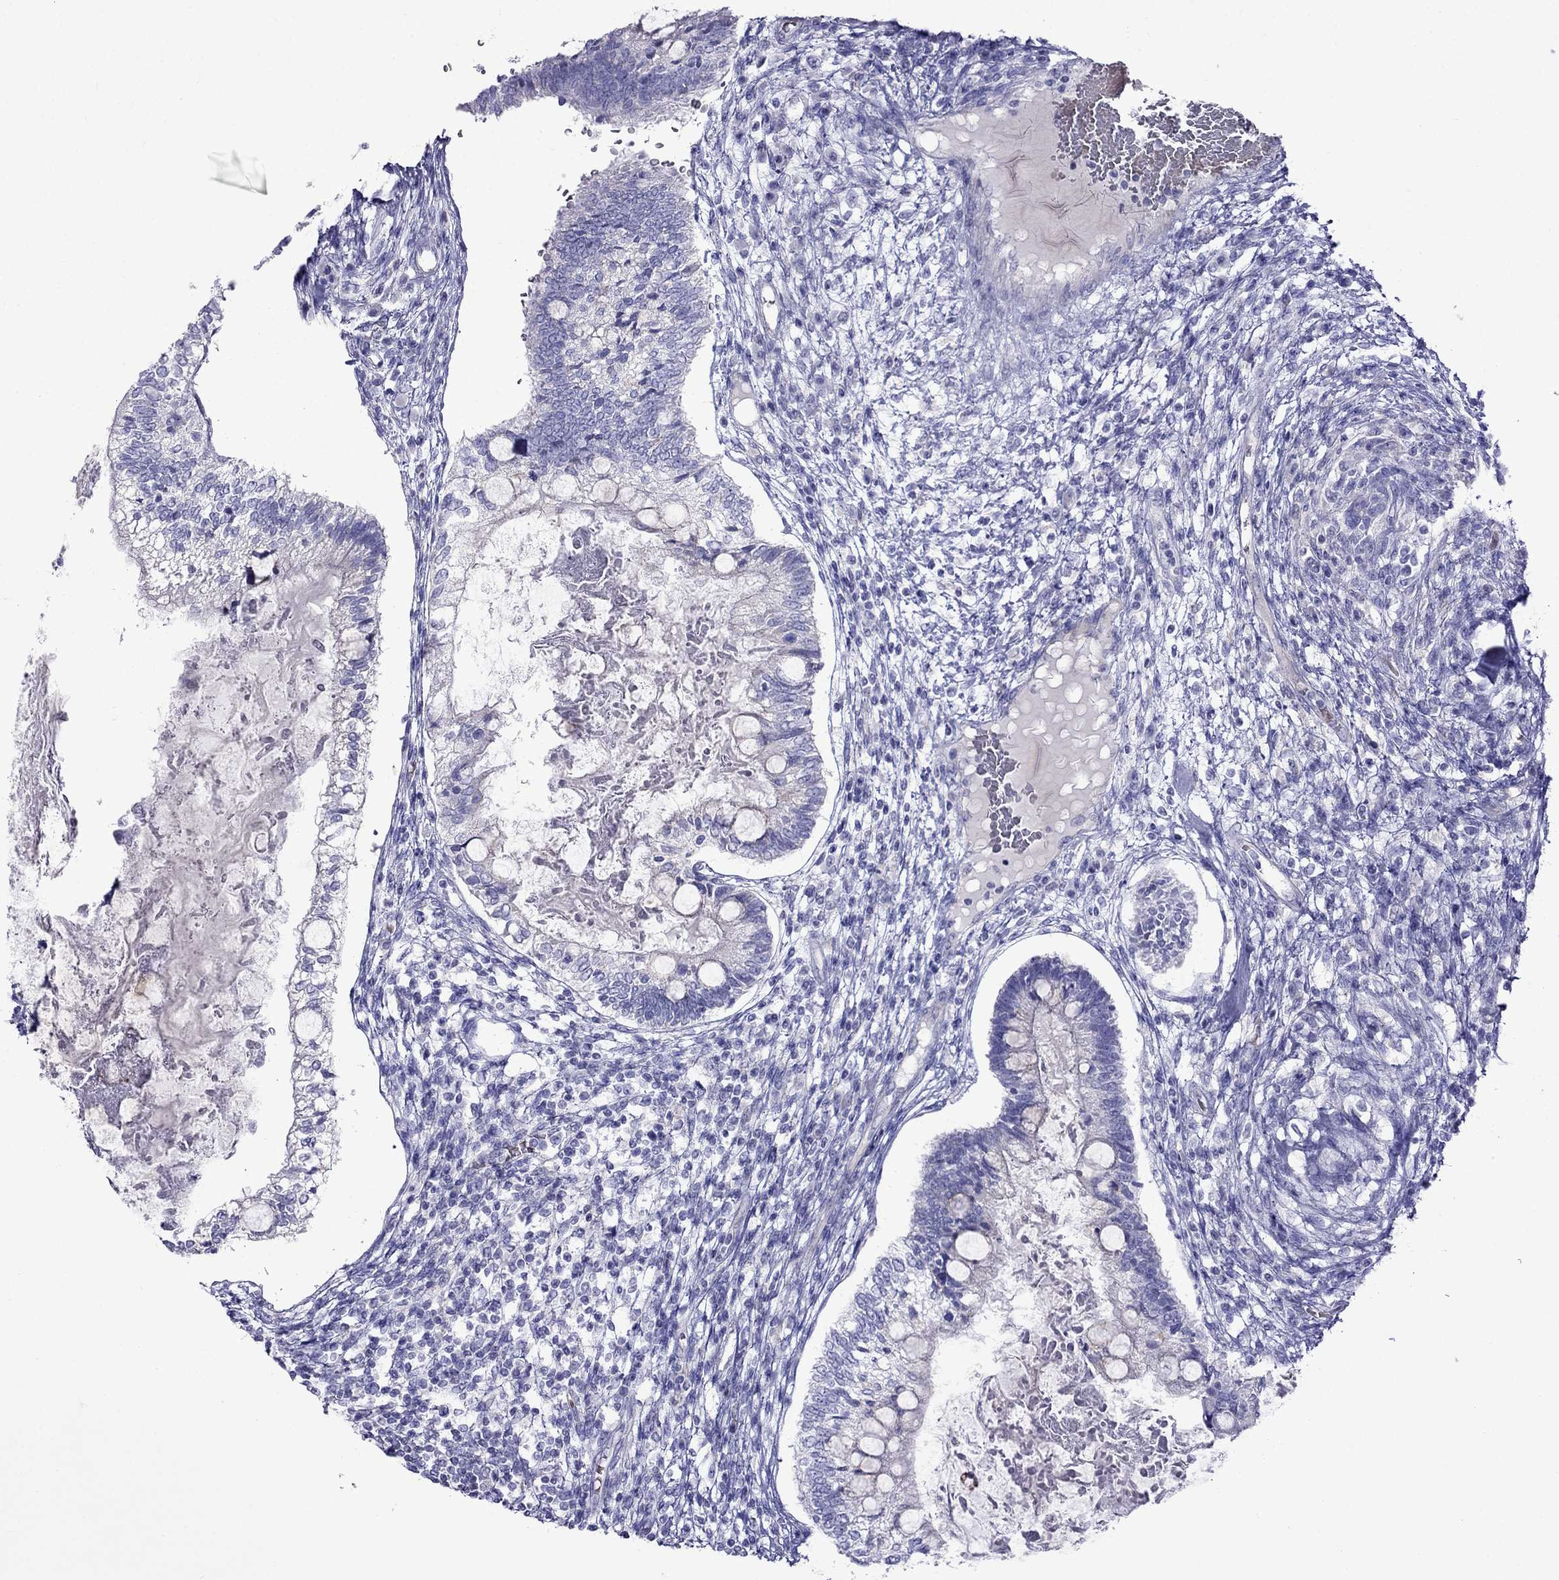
{"staining": {"intensity": "negative", "quantity": "none", "location": "none"}, "tissue": "testis cancer", "cell_type": "Tumor cells", "image_type": "cancer", "snomed": [{"axis": "morphology", "description": "Seminoma, NOS"}, {"axis": "morphology", "description": "Carcinoma, Embryonal, NOS"}, {"axis": "topography", "description": "Testis"}], "caption": "A histopathology image of human testis cancer (seminoma) is negative for staining in tumor cells.", "gene": "TDRD1", "patient": {"sex": "male", "age": 41}}